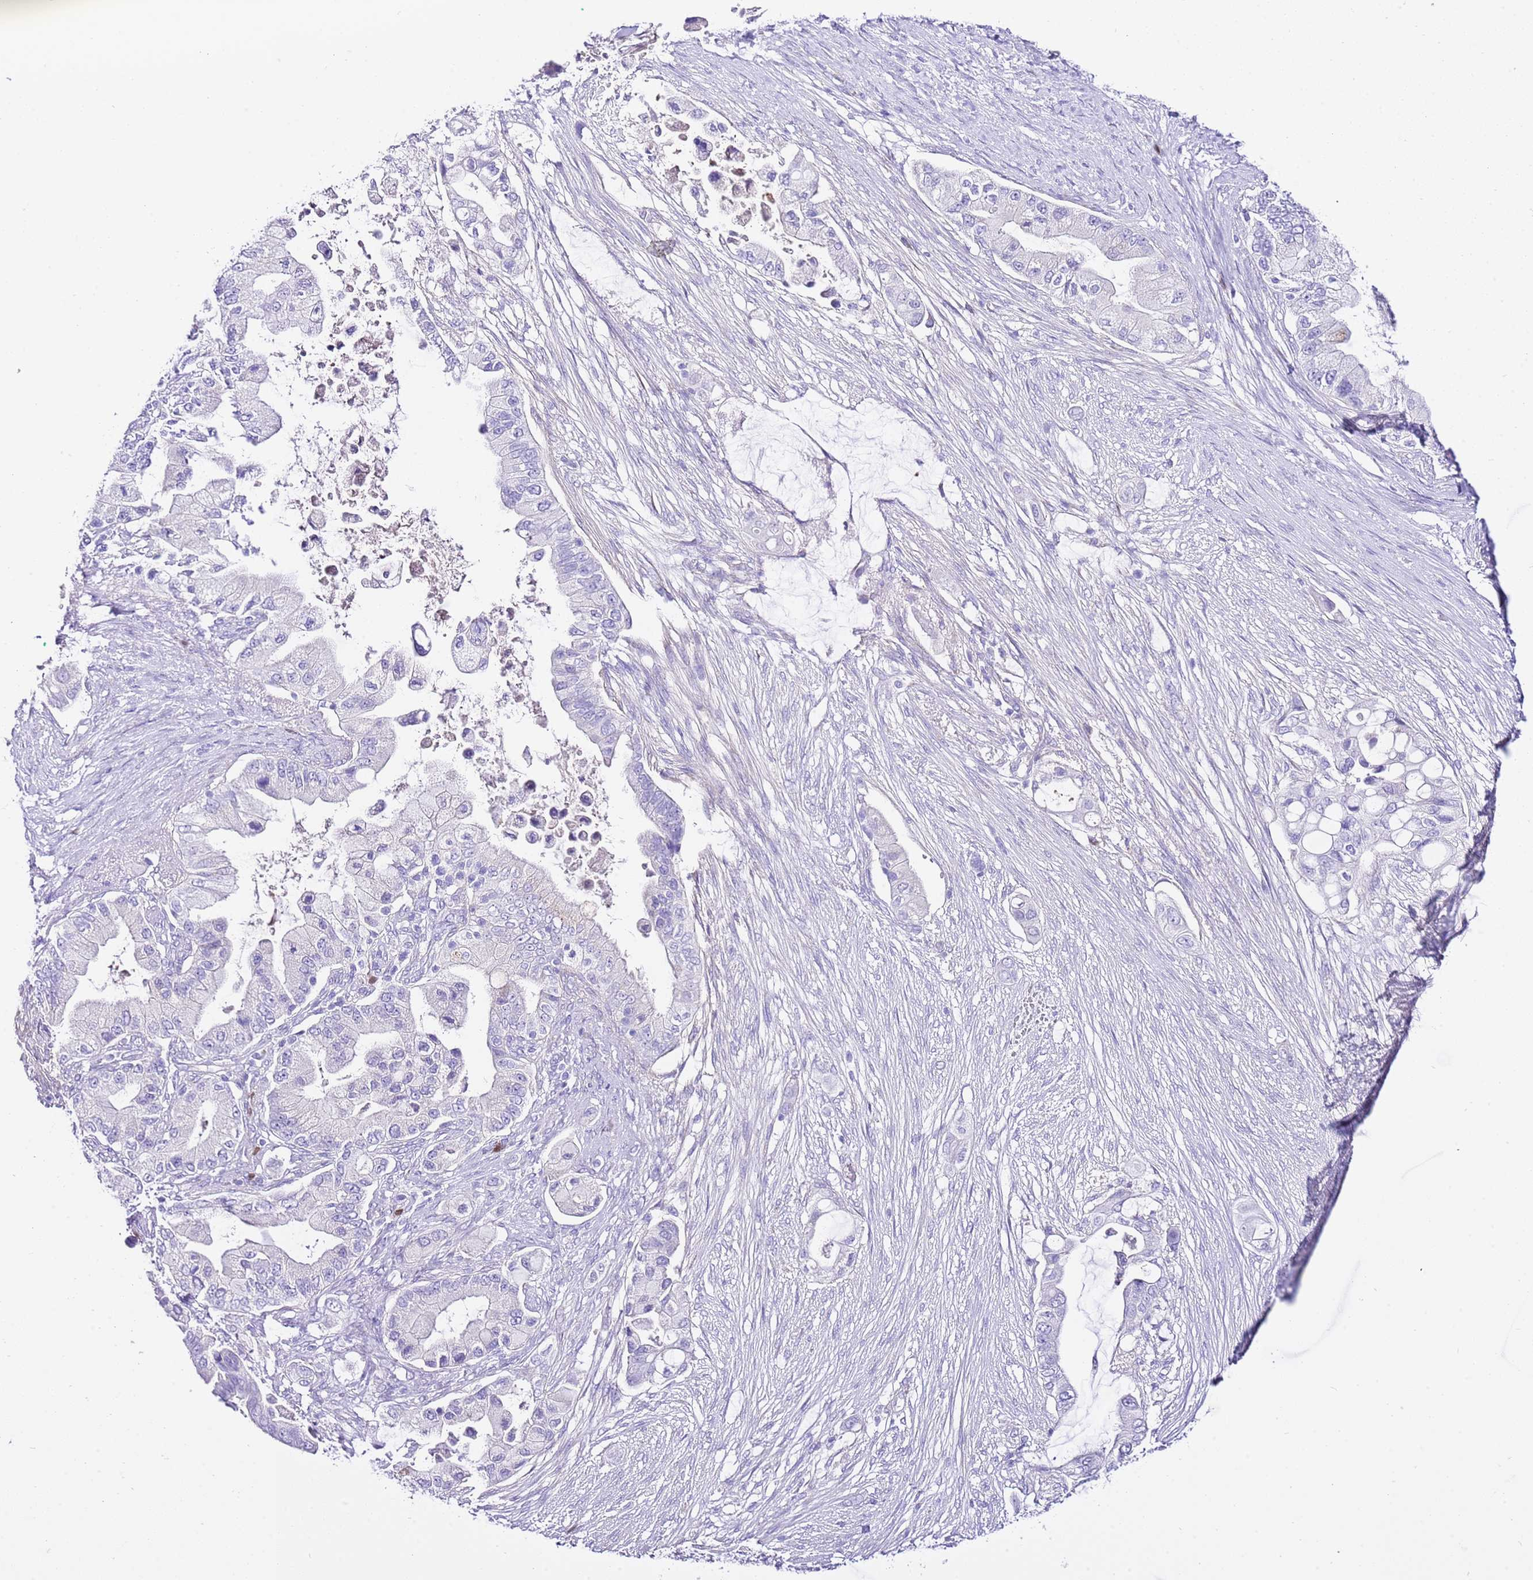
{"staining": {"intensity": "negative", "quantity": "none", "location": "none"}, "tissue": "pancreatic cancer", "cell_type": "Tumor cells", "image_type": "cancer", "snomed": [{"axis": "morphology", "description": "Adenocarcinoma, NOS"}, {"axis": "topography", "description": "Pancreas"}], "caption": "The immunohistochemistry (IHC) image has no significant expression in tumor cells of adenocarcinoma (pancreatic) tissue.", "gene": "BHLHA15", "patient": {"sex": "male", "age": 57}}